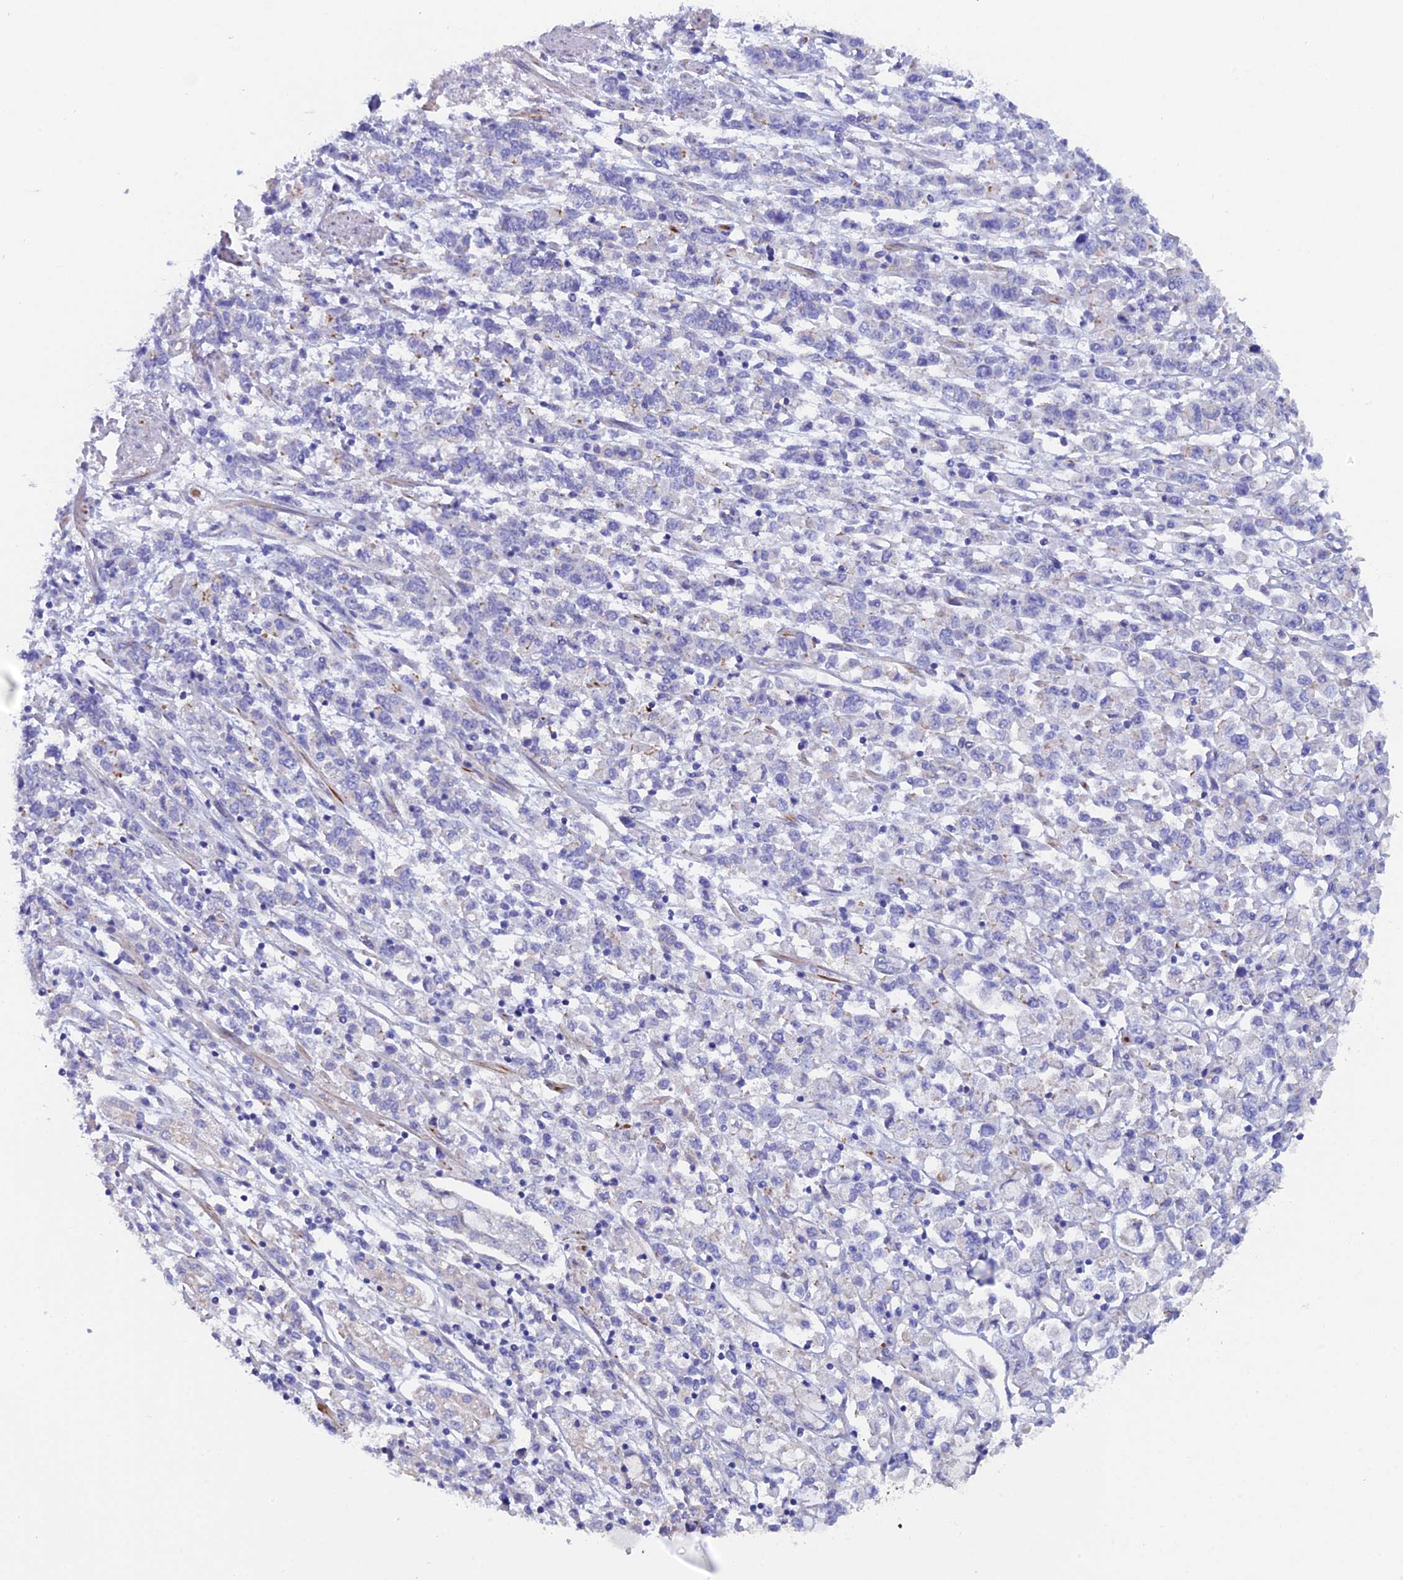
{"staining": {"intensity": "negative", "quantity": "none", "location": "none"}, "tissue": "stomach cancer", "cell_type": "Tumor cells", "image_type": "cancer", "snomed": [{"axis": "morphology", "description": "Adenocarcinoma, NOS"}, {"axis": "topography", "description": "Stomach"}], "caption": "This photomicrograph is of stomach cancer (adenocarcinoma) stained with immunohistochemistry to label a protein in brown with the nuclei are counter-stained blue. There is no staining in tumor cells.", "gene": "FZR1", "patient": {"sex": "female", "age": 76}}